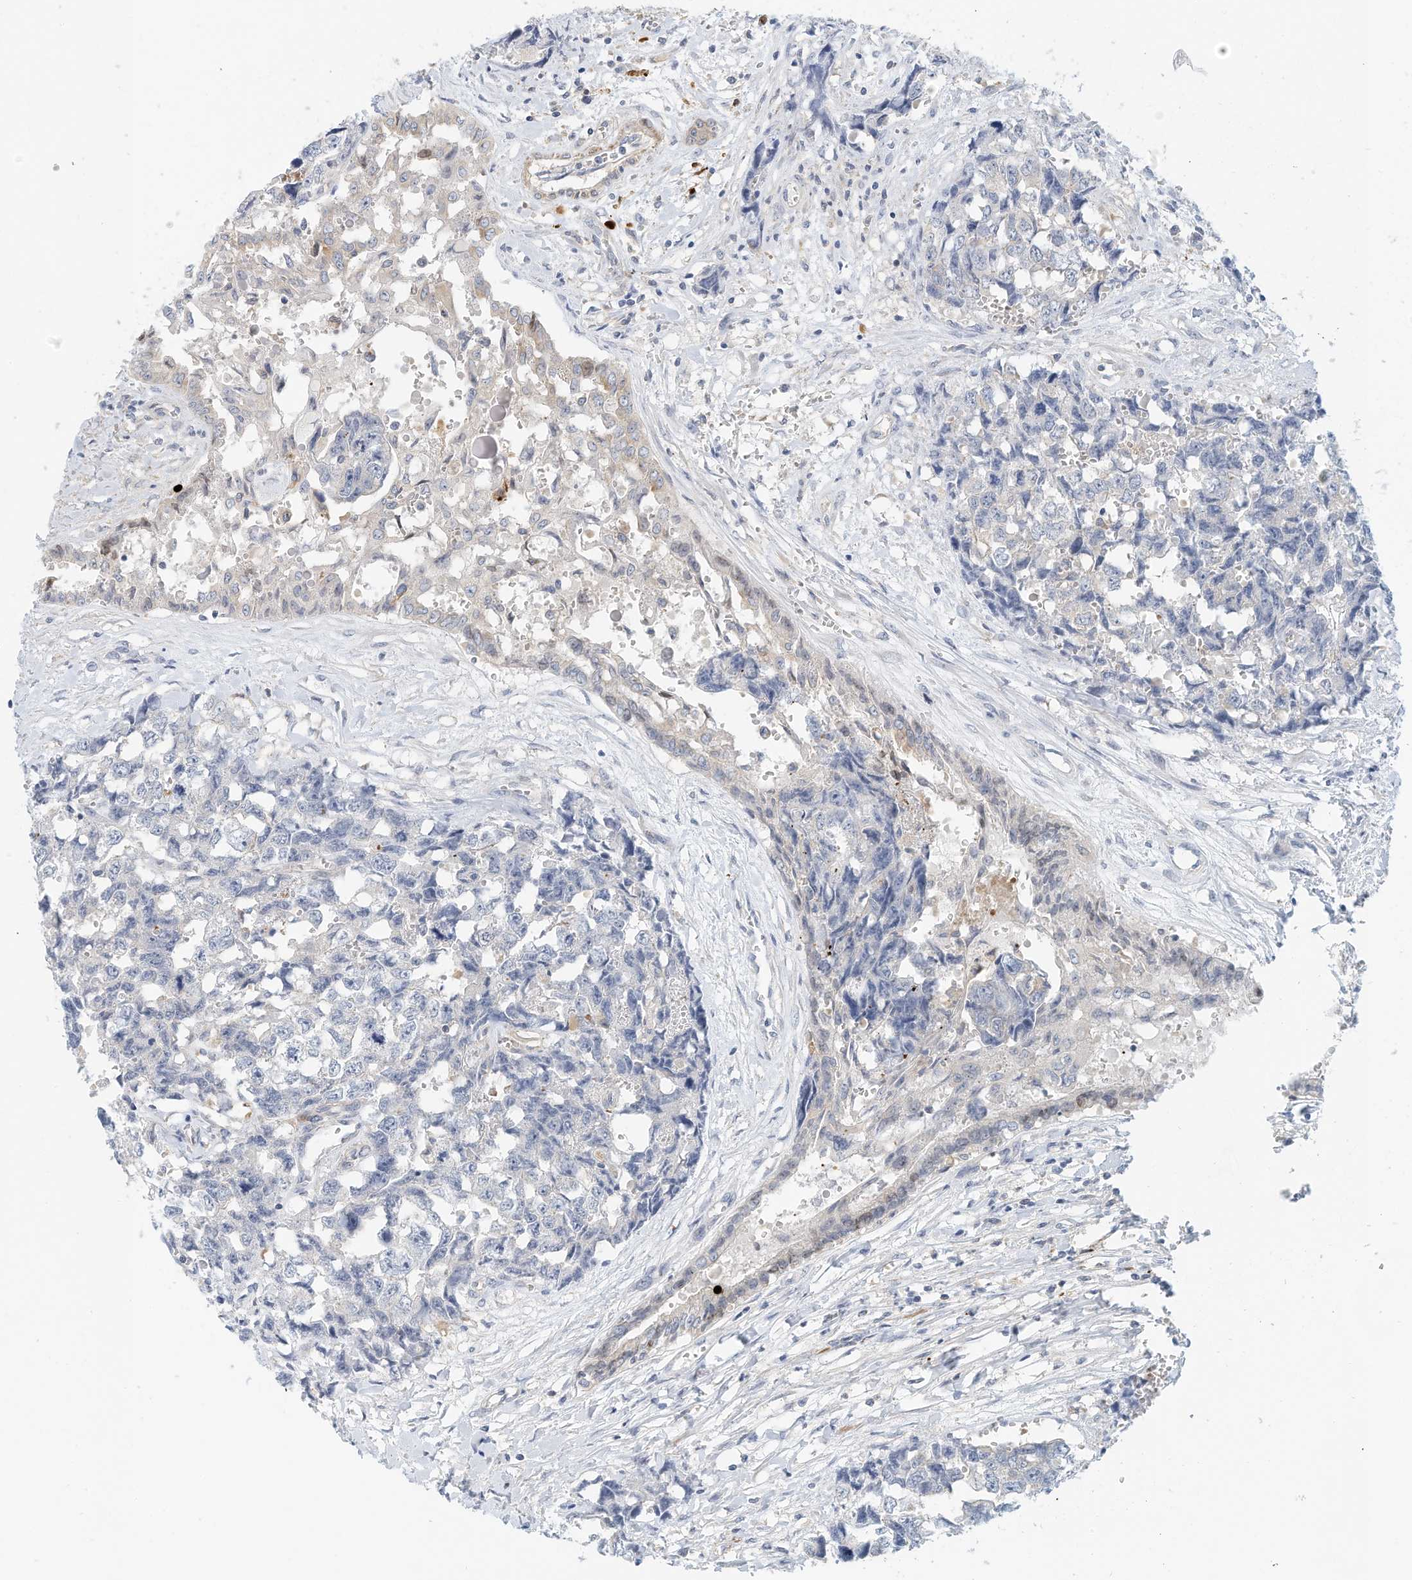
{"staining": {"intensity": "negative", "quantity": "none", "location": "none"}, "tissue": "testis cancer", "cell_type": "Tumor cells", "image_type": "cancer", "snomed": [{"axis": "morphology", "description": "Carcinoma, Embryonal, NOS"}, {"axis": "topography", "description": "Testis"}], "caption": "This image is of testis cancer stained with immunohistochemistry (IHC) to label a protein in brown with the nuclei are counter-stained blue. There is no staining in tumor cells.", "gene": "MICAL1", "patient": {"sex": "male", "age": 31}}